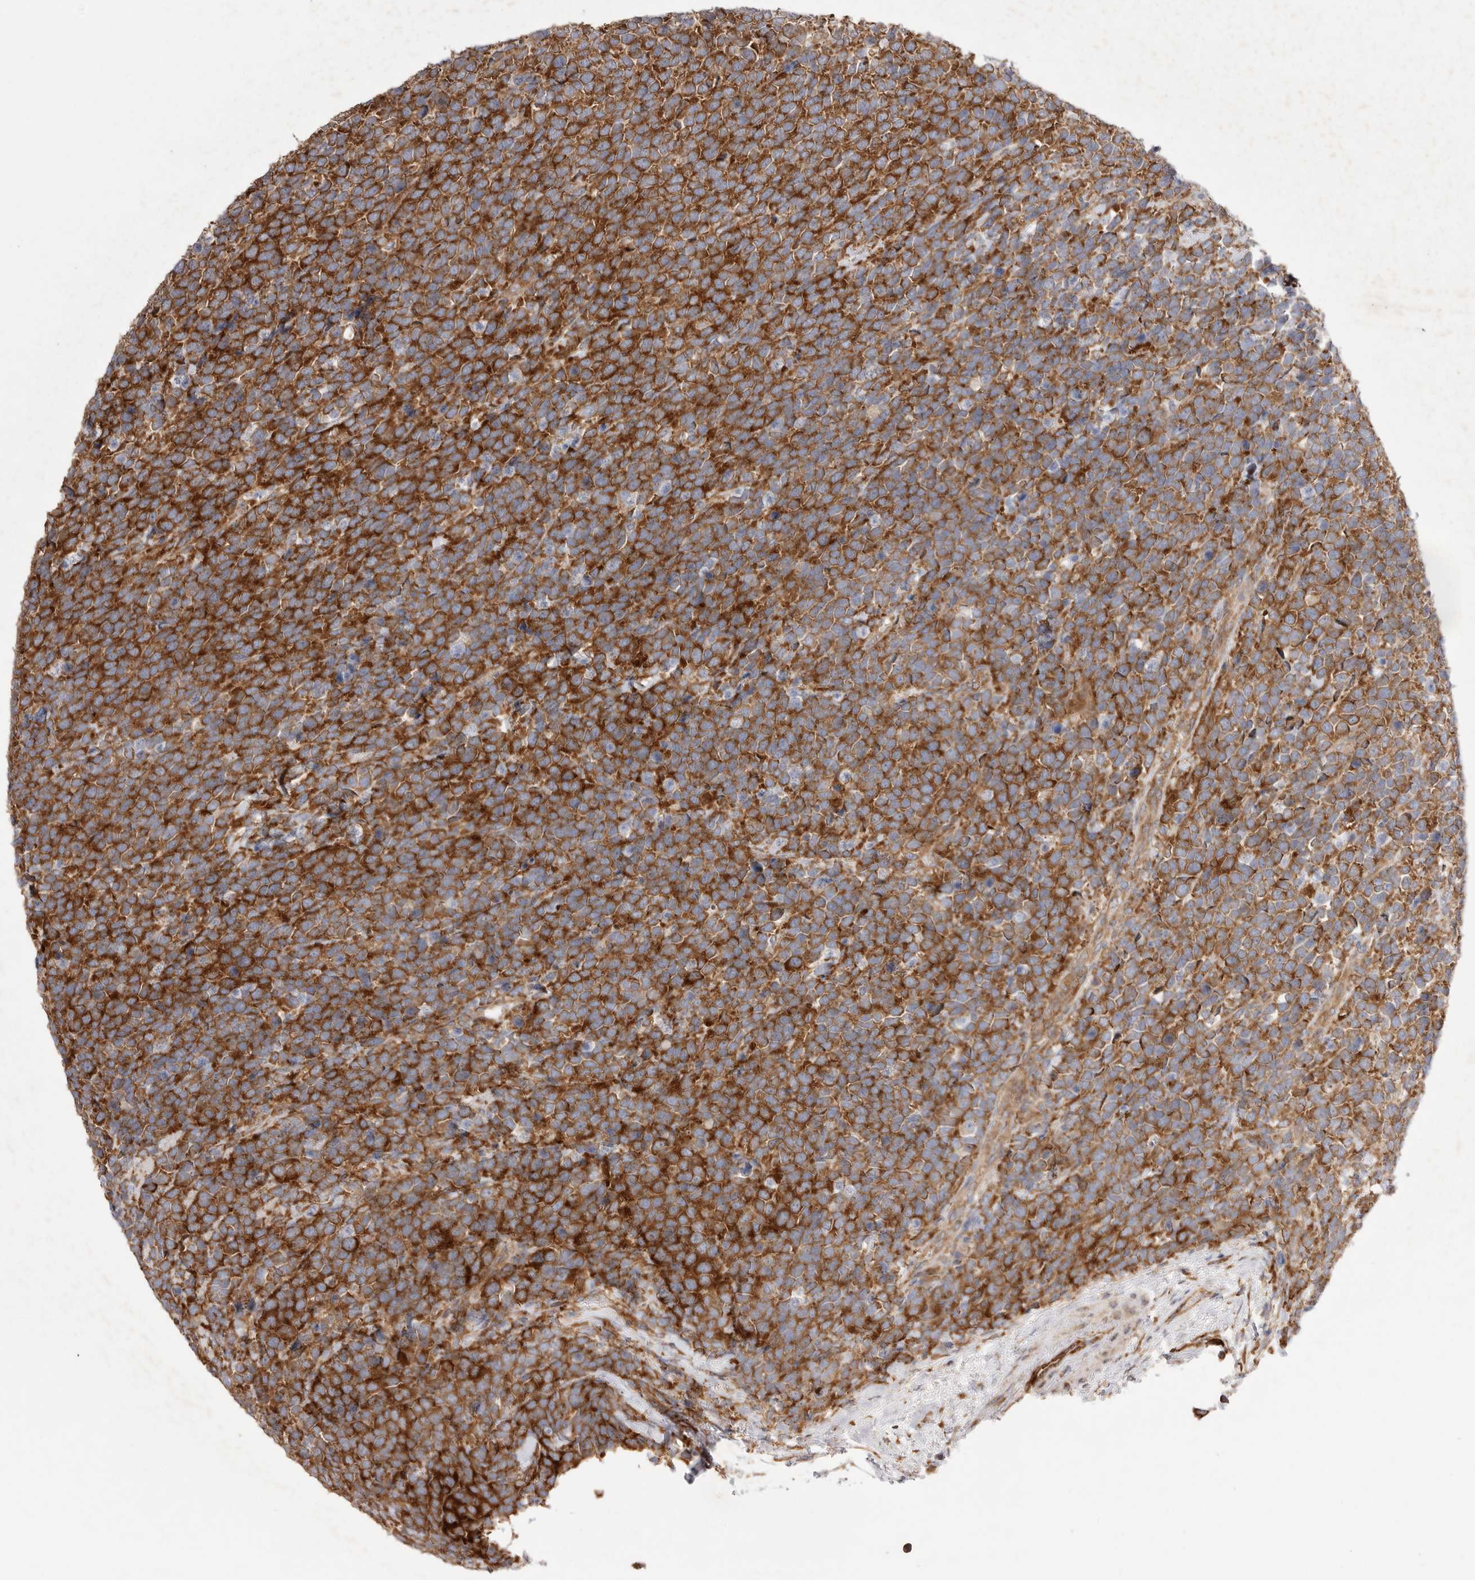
{"staining": {"intensity": "strong", "quantity": ">75%", "location": "cytoplasmic/membranous"}, "tissue": "urothelial cancer", "cell_type": "Tumor cells", "image_type": "cancer", "snomed": [{"axis": "morphology", "description": "Urothelial carcinoma, High grade"}, {"axis": "topography", "description": "Urinary bladder"}], "caption": "Human urothelial cancer stained with a protein marker demonstrates strong staining in tumor cells.", "gene": "SERBP1", "patient": {"sex": "female", "age": 82}}